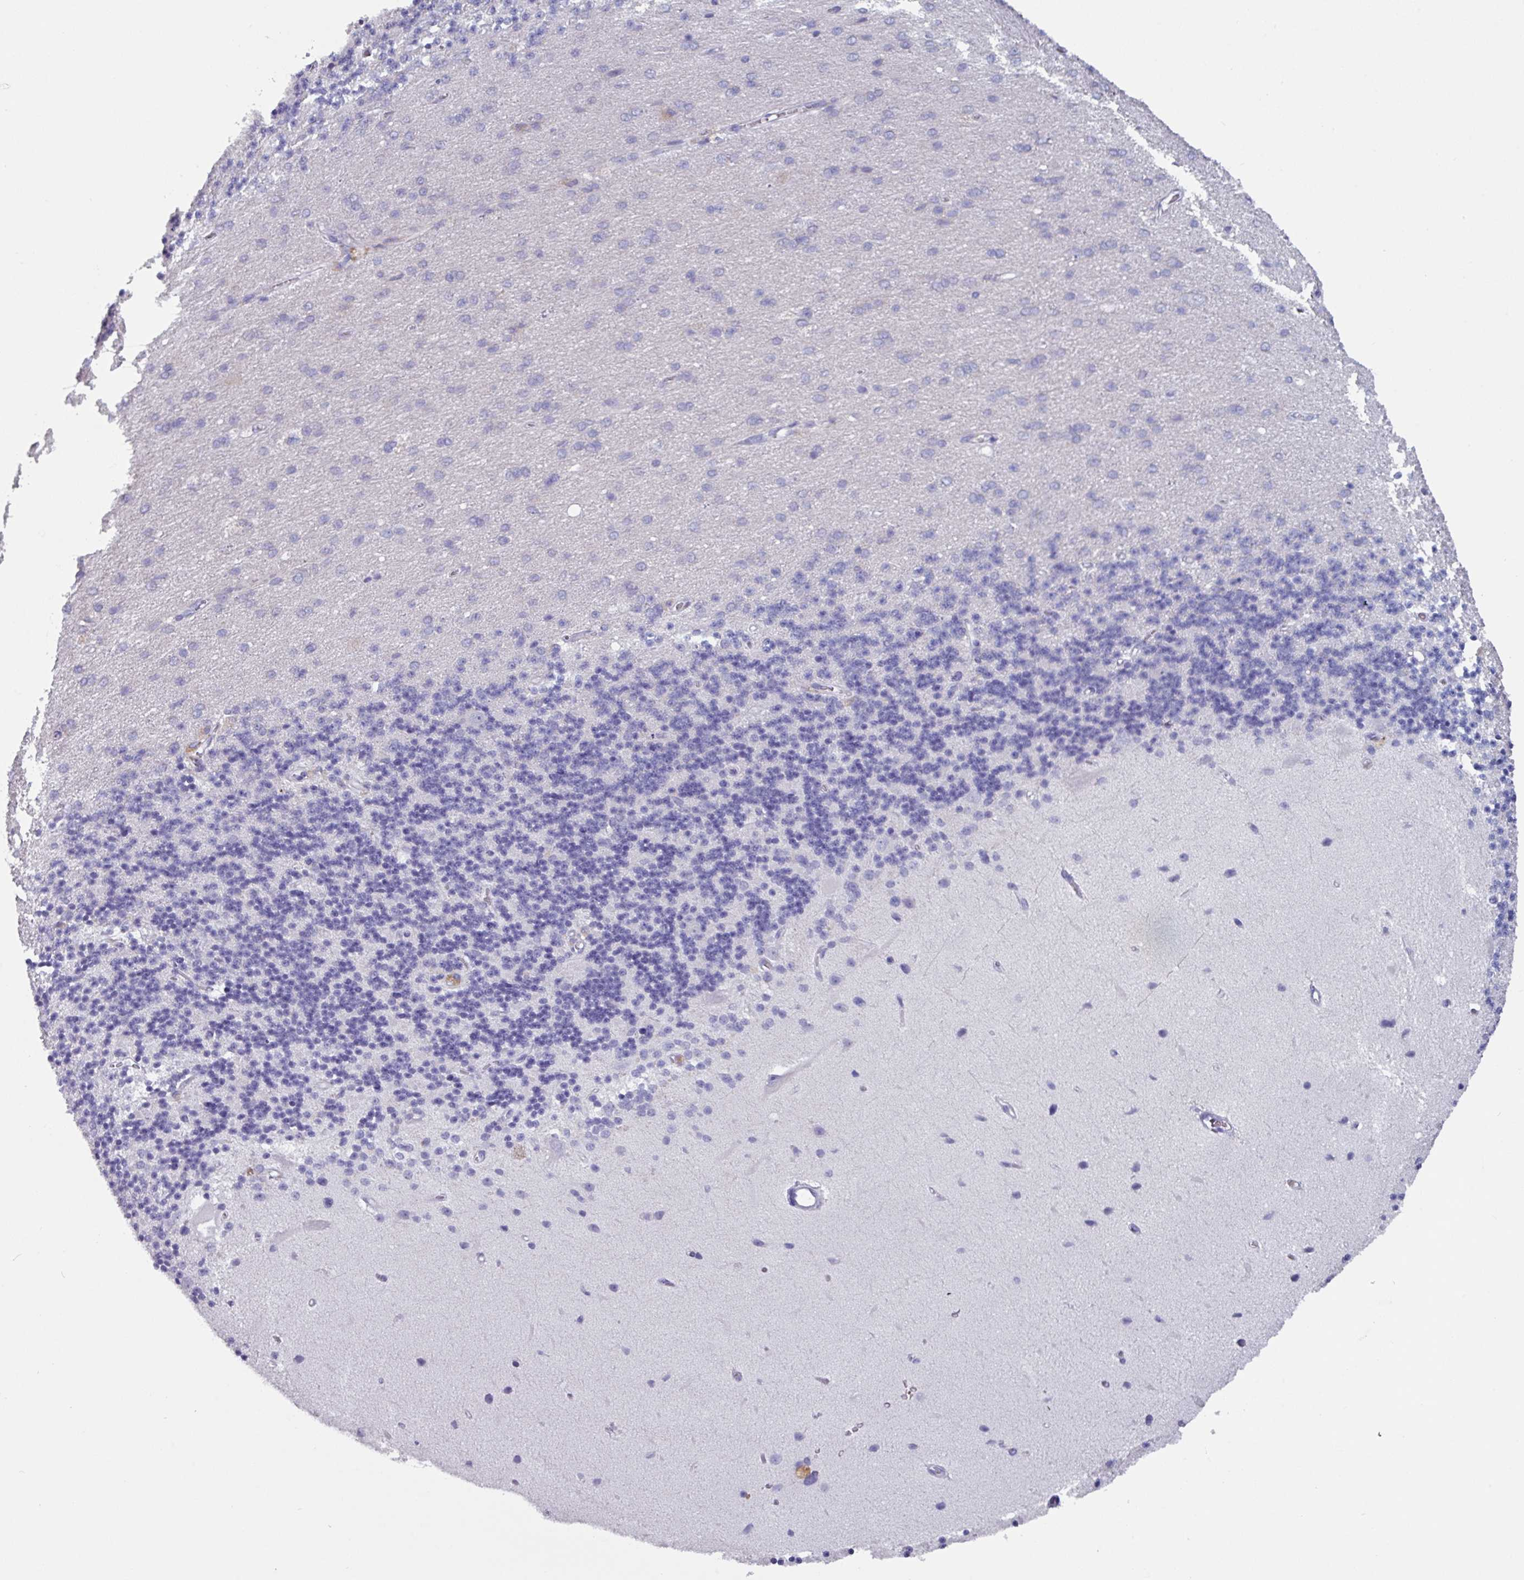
{"staining": {"intensity": "negative", "quantity": "none", "location": "none"}, "tissue": "cerebellum", "cell_type": "Cells in granular layer", "image_type": "normal", "snomed": [{"axis": "morphology", "description": "Normal tissue, NOS"}, {"axis": "topography", "description": "Cerebellum"}], "caption": "Cells in granular layer are negative for protein expression in normal human cerebellum. (Immunohistochemistry (ihc), brightfield microscopy, high magnification).", "gene": "OR2T10", "patient": {"sex": "female", "age": 29}}